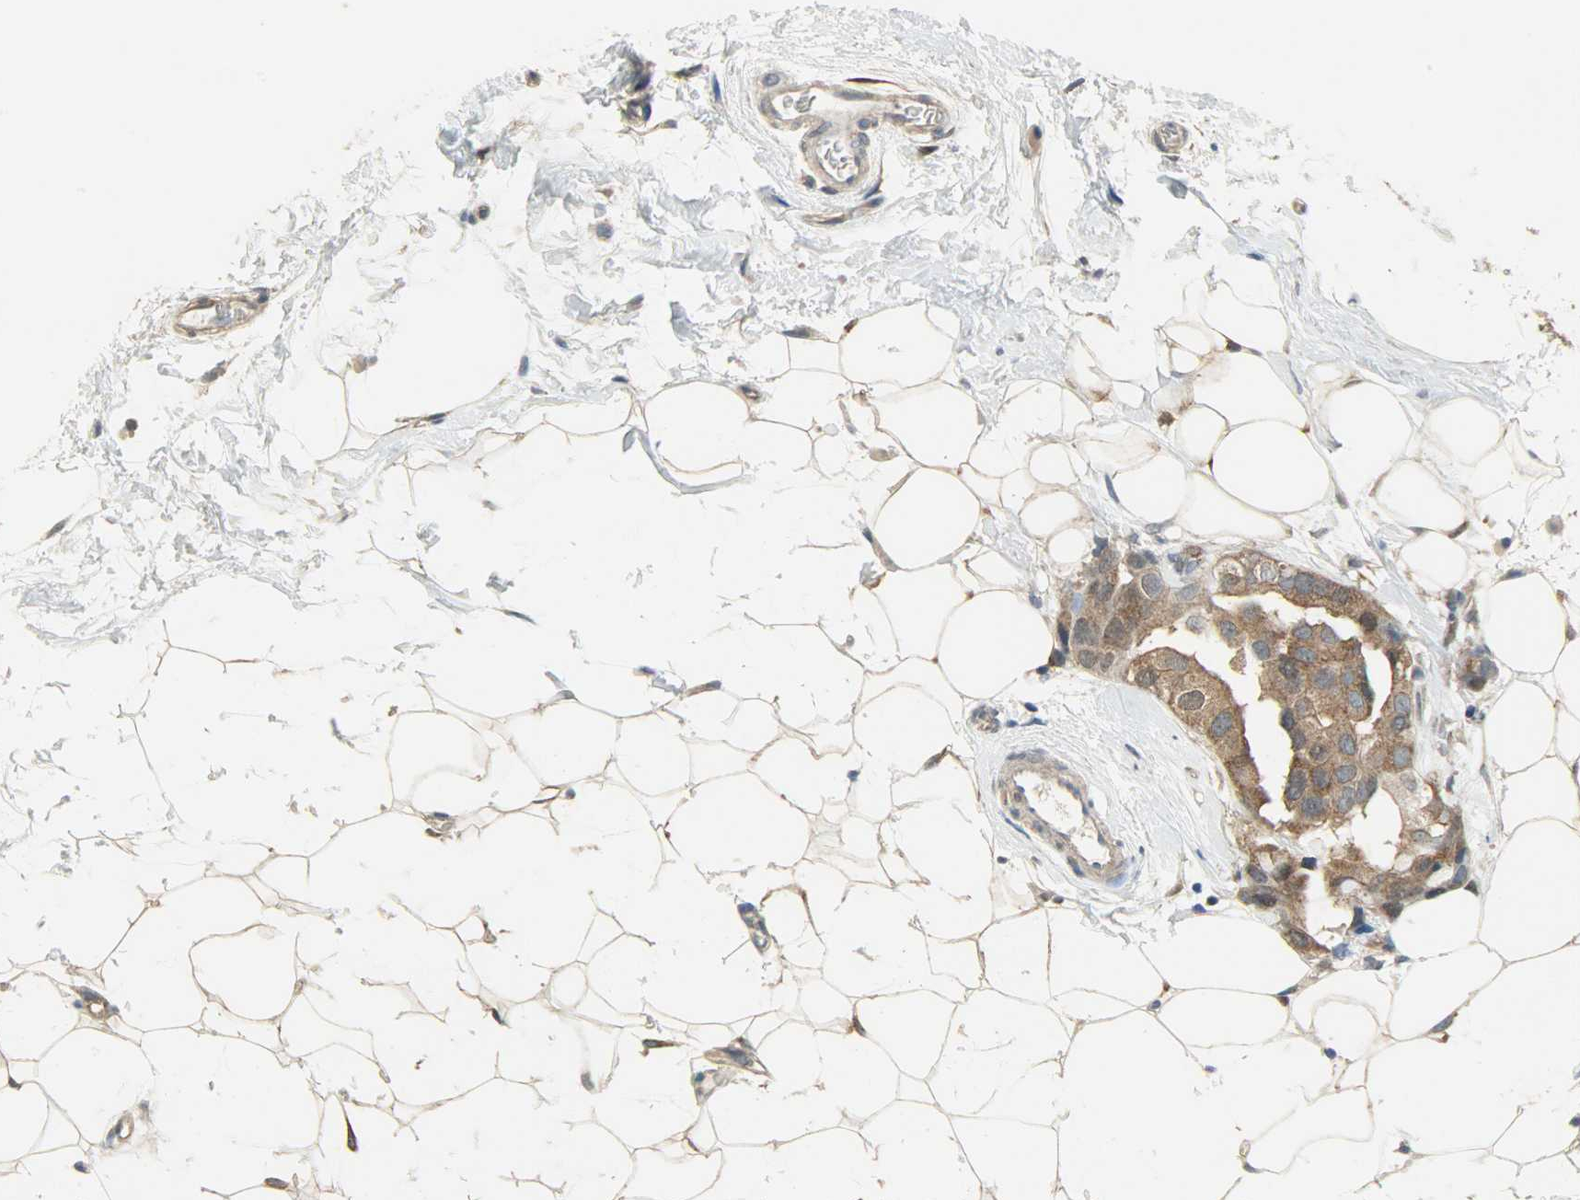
{"staining": {"intensity": "moderate", "quantity": ">75%", "location": "cytoplasmic/membranous"}, "tissue": "breast cancer", "cell_type": "Tumor cells", "image_type": "cancer", "snomed": [{"axis": "morphology", "description": "Duct carcinoma"}, {"axis": "topography", "description": "Breast"}], "caption": "Protein staining of breast intraductal carcinoma tissue reveals moderate cytoplasmic/membranous positivity in about >75% of tumor cells. (Brightfield microscopy of DAB IHC at high magnification).", "gene": "LDHB", "patient": {"sex": "female", "age": 40}}